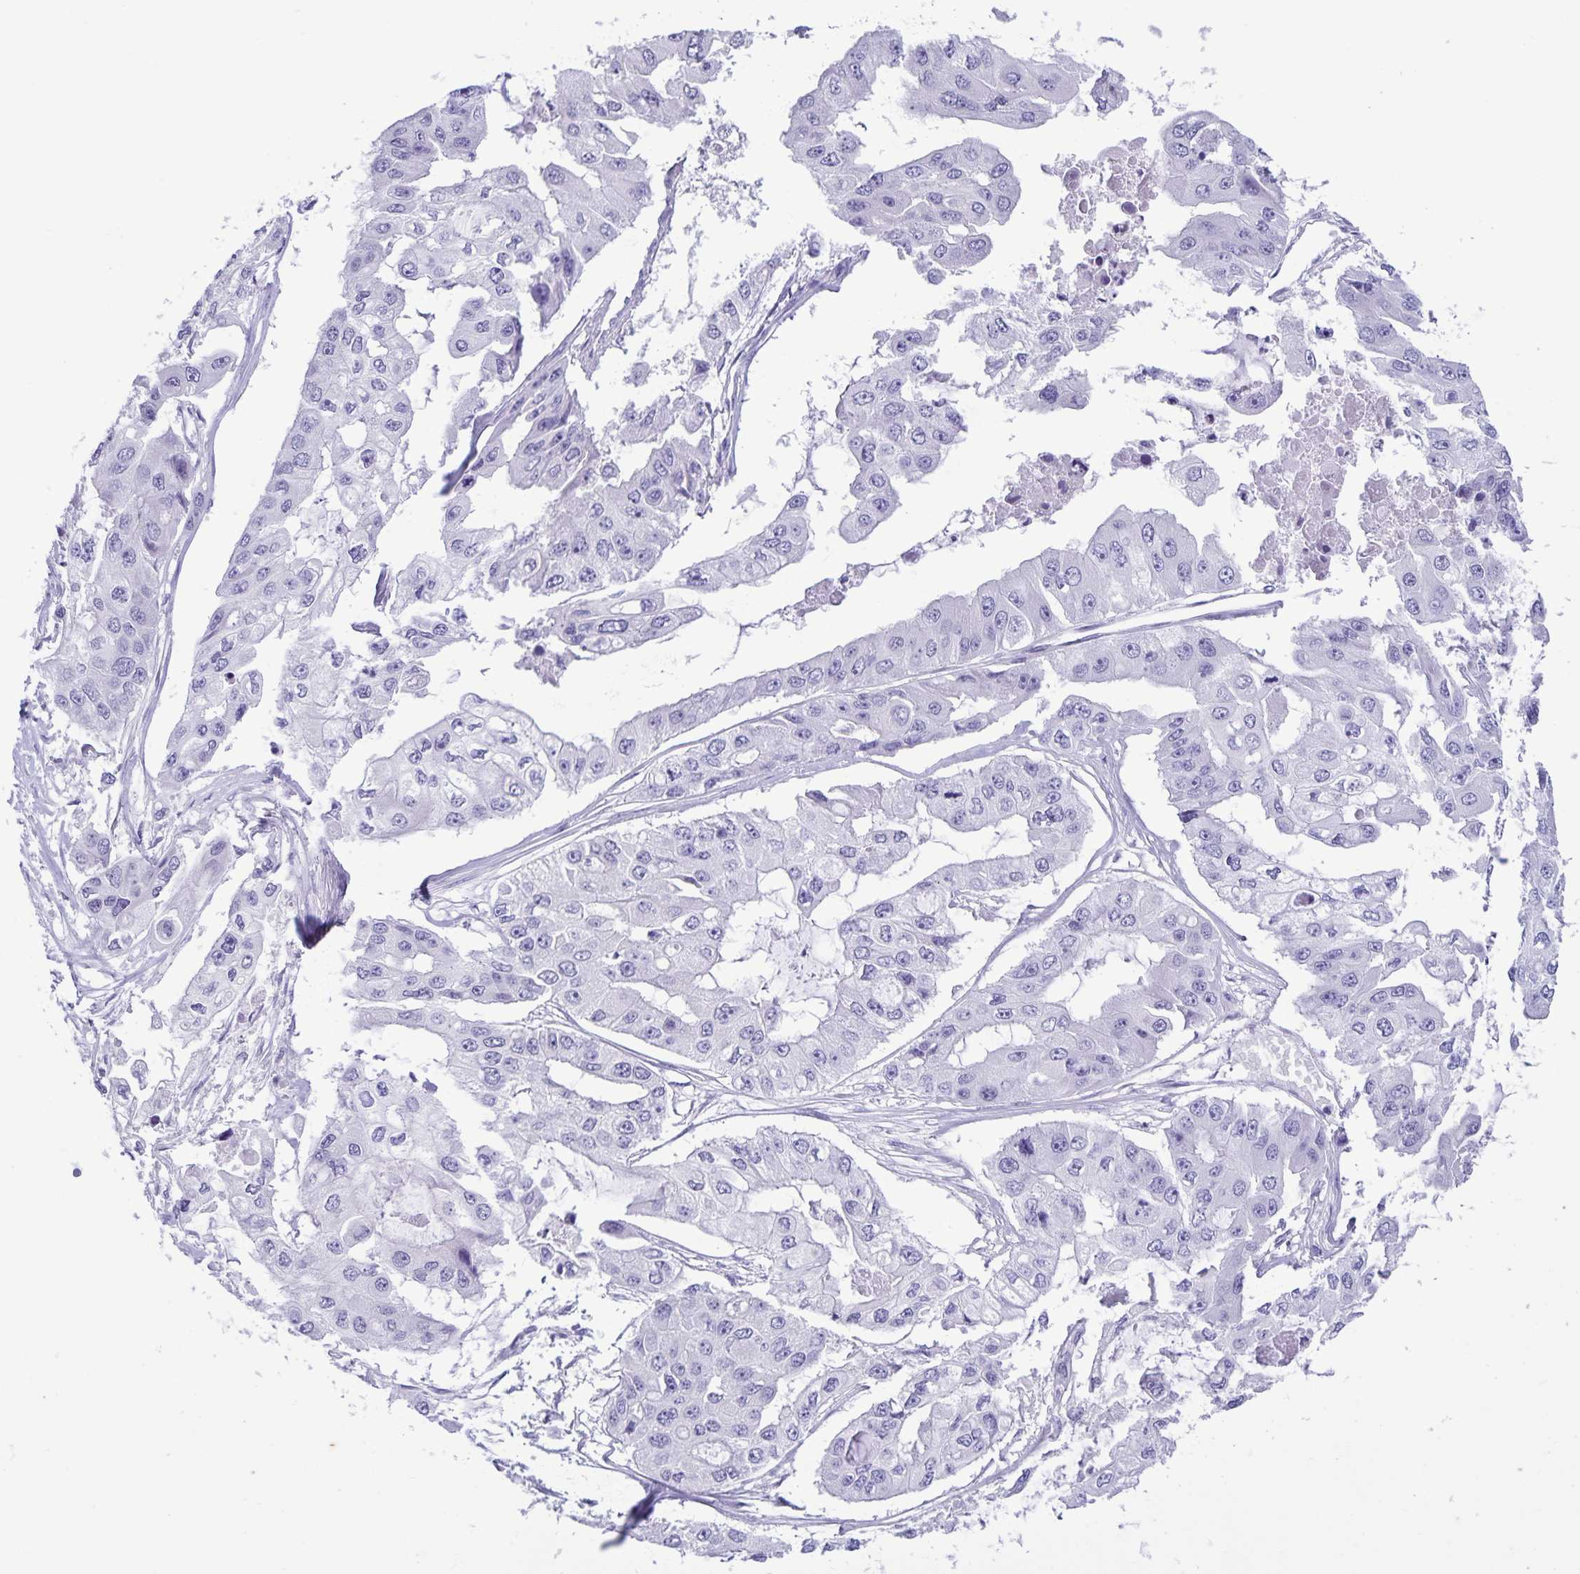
{"staining": {"intensity": "negative", "quantity": "none", "location": "none"}, "tissue": "ovarian cancer", "cell_type": "Tumor cells", "image_type": "cancer", "snomed": [{"axis": "morphology", "description": "Cystadenocarcinoma, serous, NOS"}, {"axis": "topography", "description": "Ovary"}], "caption": "The immunohistochemistry image has no significant expression in tumor cells of serous cystadenocarcinoma (ovarian) tissue. (DAB immunohistochemistry (IHC) with hematoxylin counter stain).", "gene": "IBTK", "patient": {"sex": "female", "age": 56}}